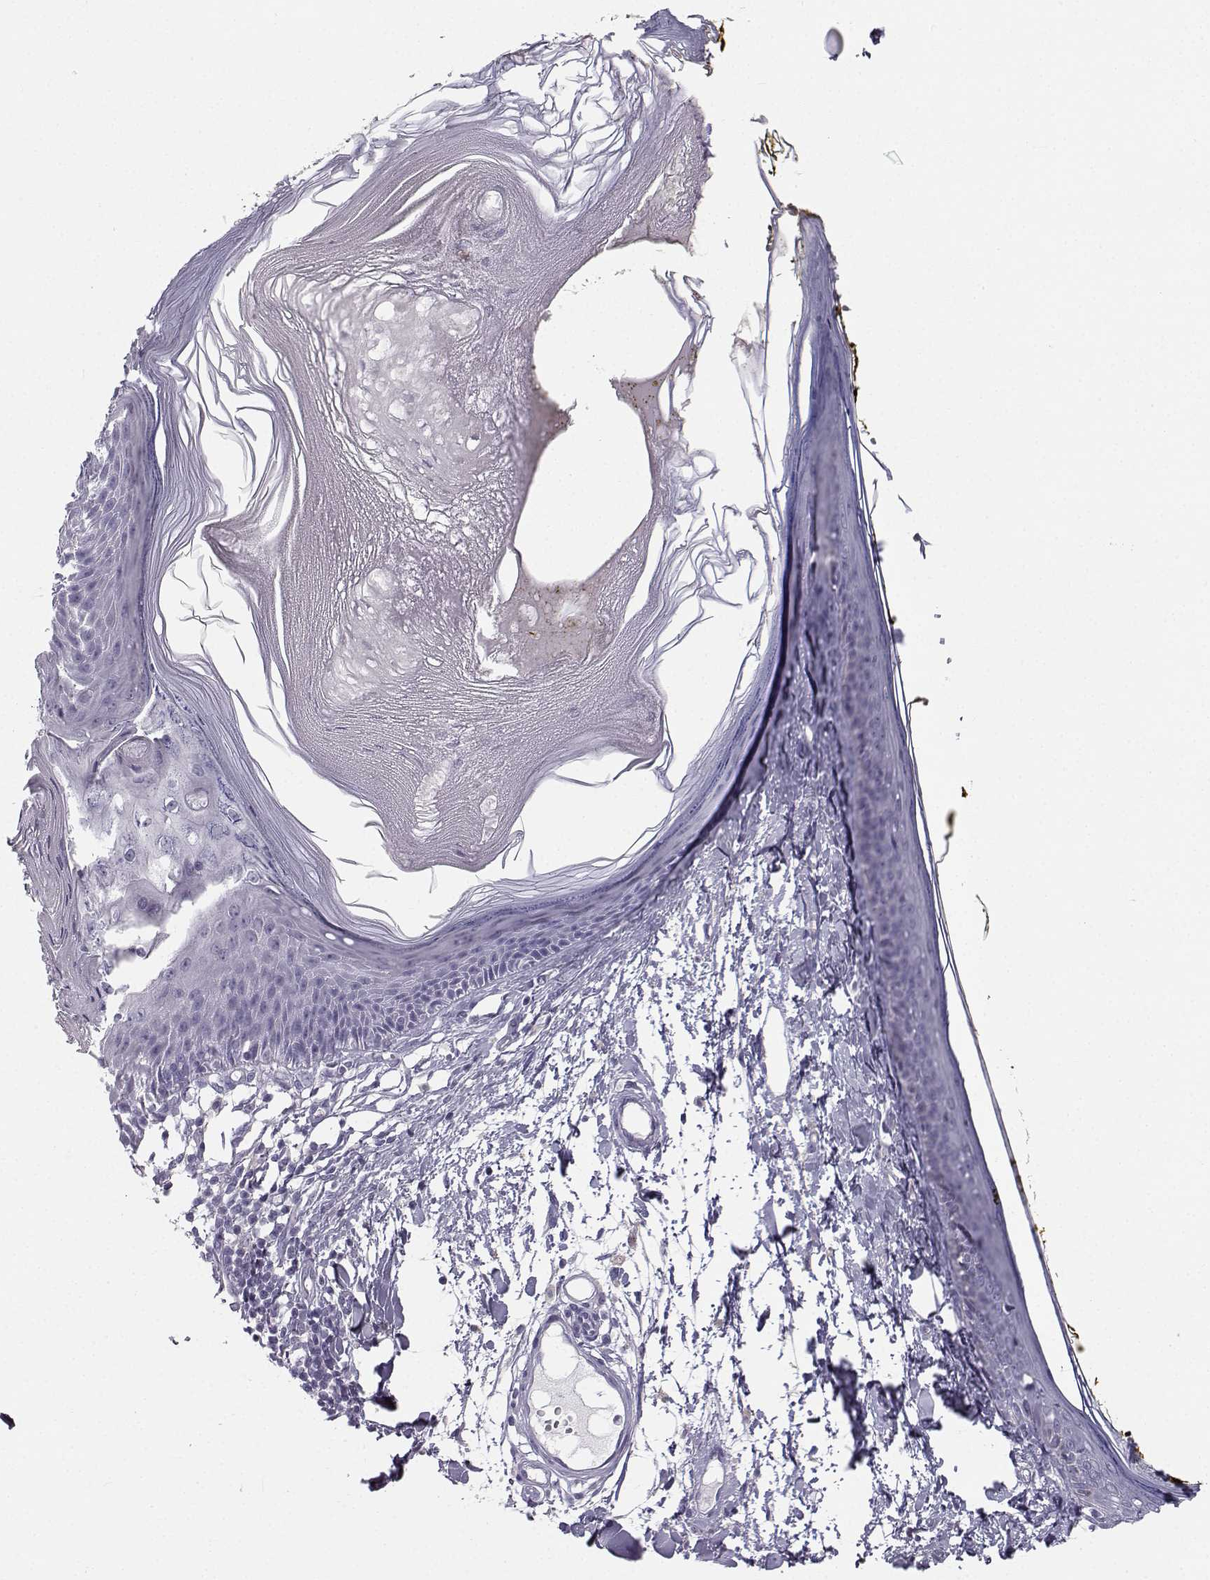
{"staining": {"intensity": "negative", "quantity": "none", "location": "none"}, "tissue": "skin", "cell_type": "Fibroblasts", "image_type": "normal", "snomed": [{"axis": "morphology", "description": "Normal tissue, NOS"}, {"axis": "topography", "description": "Skin"}], "caption": "Image shows no significant protein staining in fibroblasts of benign skin. The staining was performed using DAB to visualize the protein expression in brown, while the nuclei were stained in blue with hematoxylin (Magnification: 20x).", "gene": "SYCE1", "patient": {"sex": "male", "age": 76}}